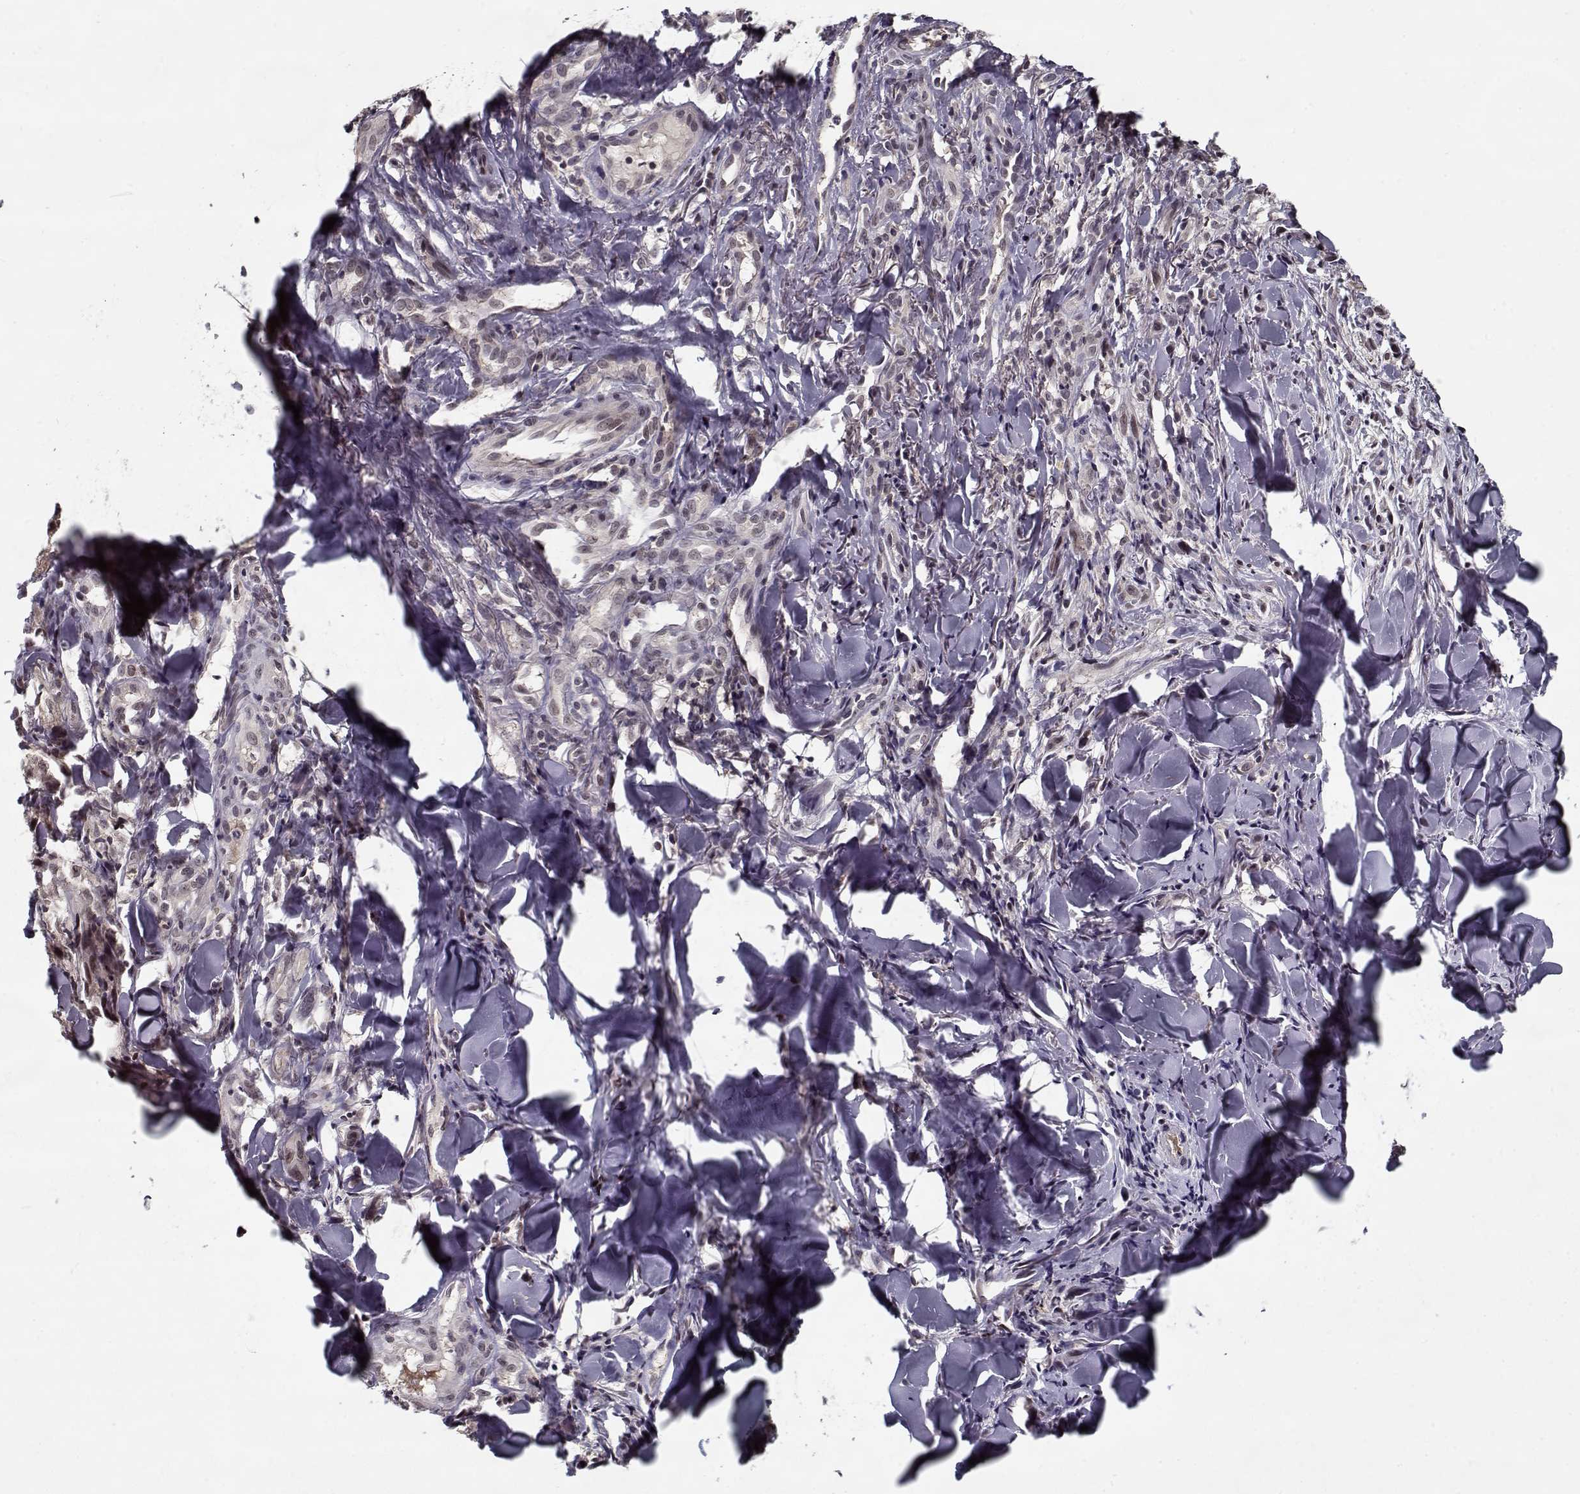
{"staining": {"intensity": "negative", "quantity": "none", "location": "none"}, "tissue": "melanoma", "cell_type": "Tumor cells", "image_type": "cancer", "snomed": [{"axis": "morphology", "description": "Malignant melanoma, NOS"}, {"axis": "topography", "description": "Skin"}], "caption": "The histopathology image exhibits no staining of tumor cells in melanoma.", "gene": "TESPA1", "patient": {"sex": "male", "age": 67}}